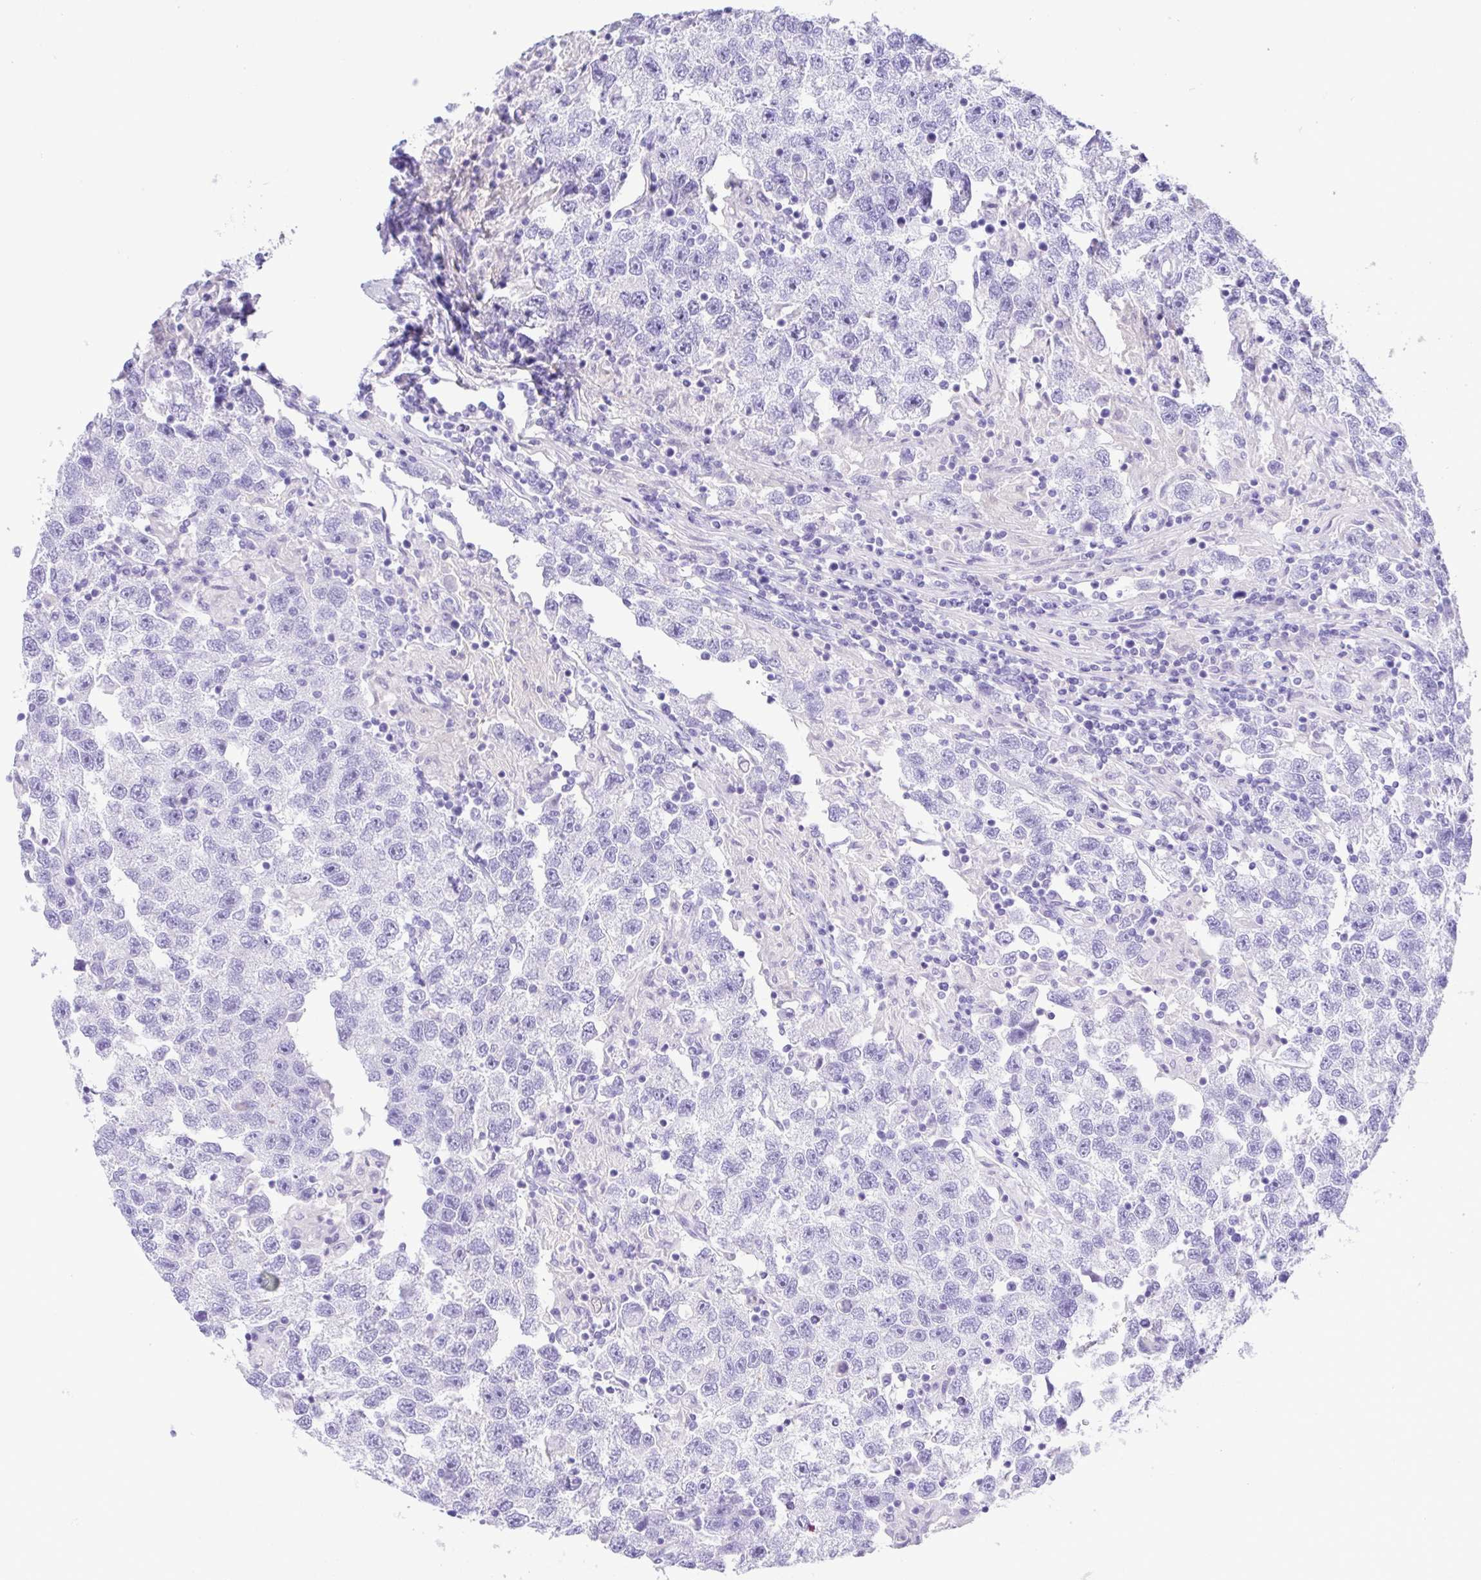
{"staining": {"intensity": "negative", "quantity": "none", "location": "none"}, "tissue": "testis cancer", "cell_type": "Tumor cells", "image_type": "cancer", "snomed": [{"axis": "morphology", "description": "Seminoma, NOS"}, {"axis": "topography", "description": "Testis"}], "caption": "Micrograph shows no protein expression in tumor cells of testis seminoma tissue. Brightfield microscopy of IHC stained with DAB (brown) and hematoxylin (blue), captured at high magnification.", "gene": "OVGP1", "patient": {"sex": "male", "age": 26}}